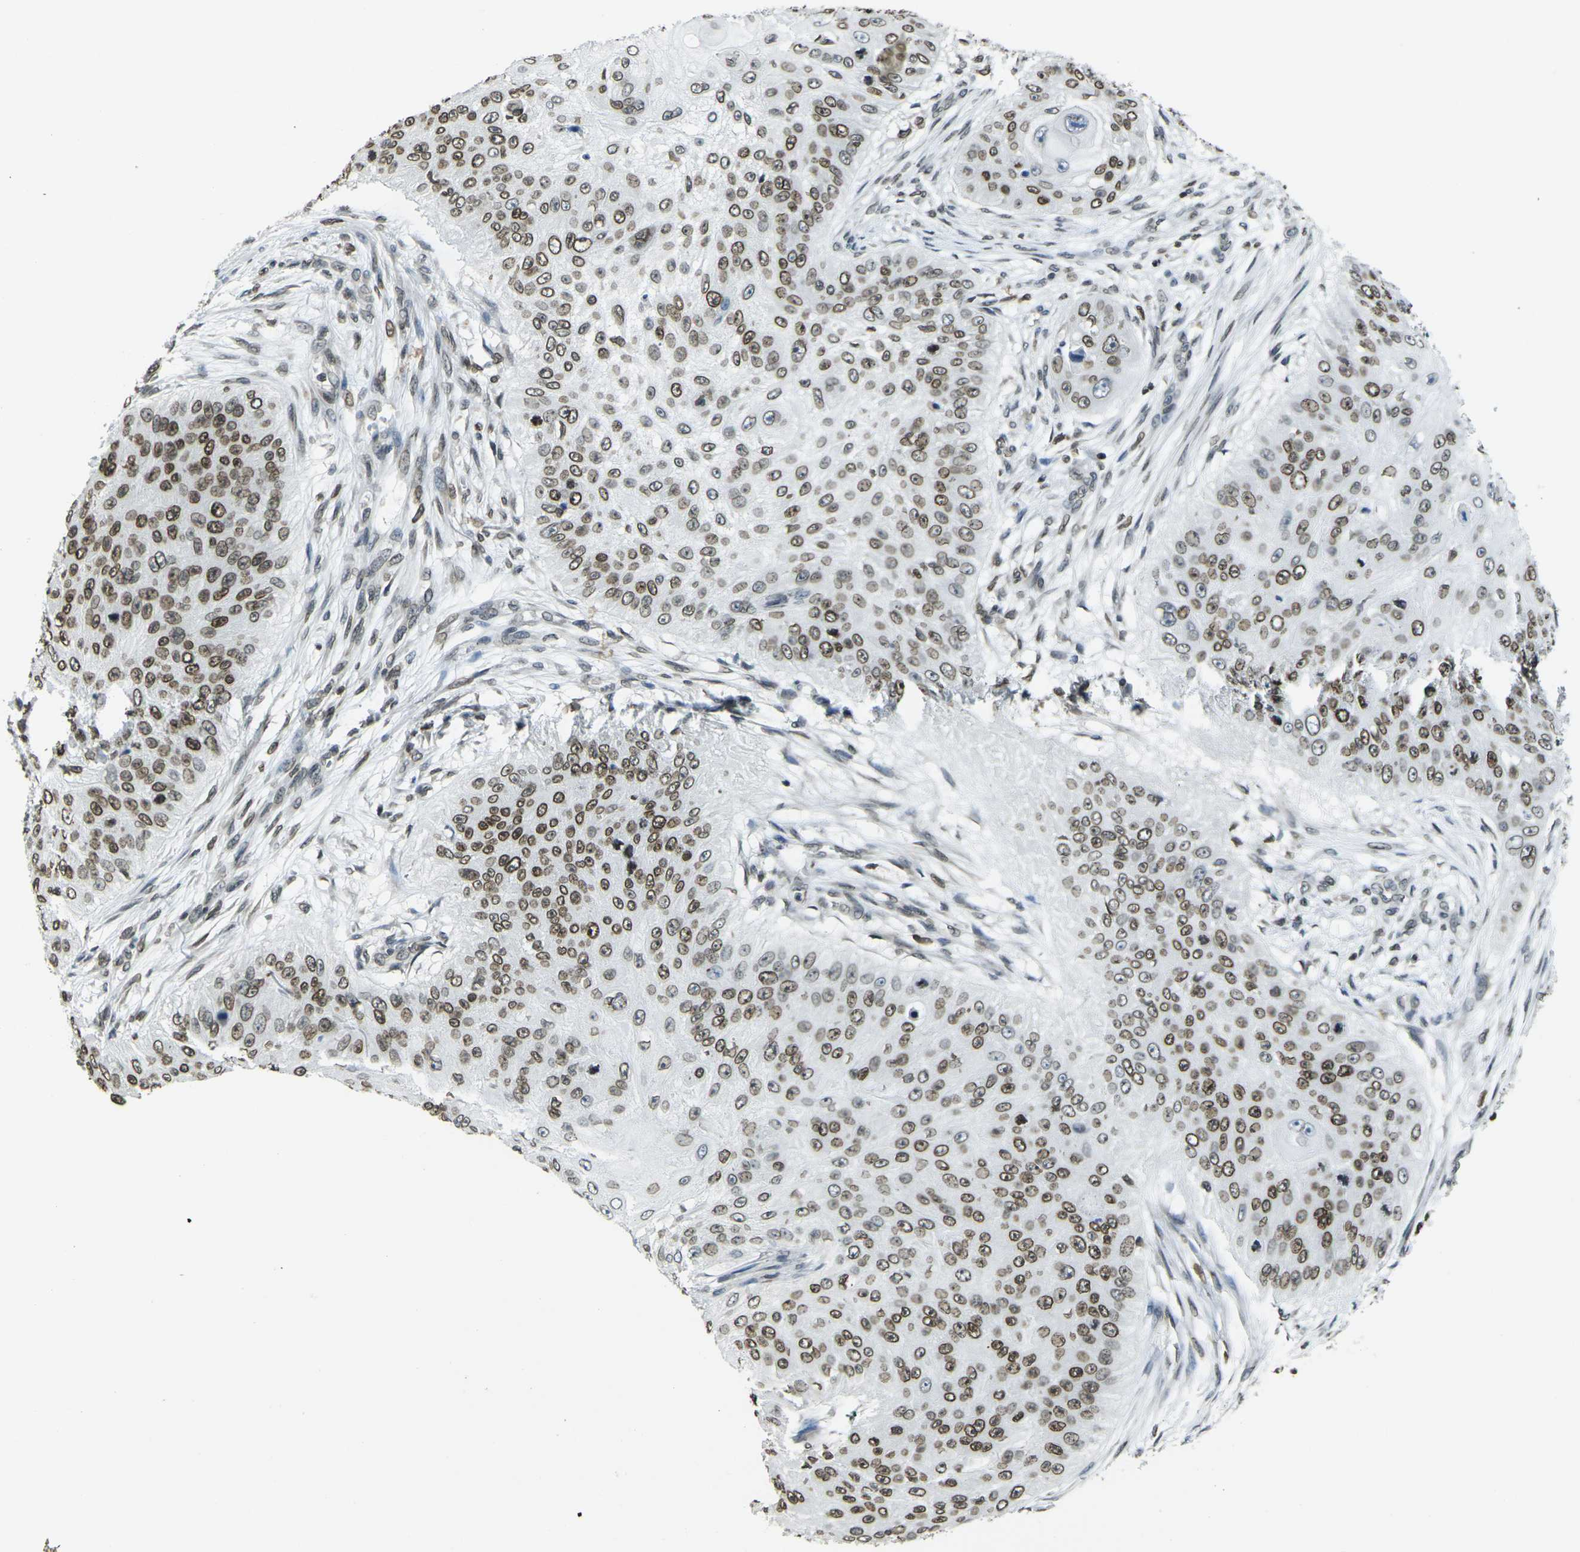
{"staining": {"intensity": "moderate", "quantity": ">75%", "location": "cytoplasmic/membranous,nuclear"}, "tissue": "skin cancer", "cell_type": "Tumor cells", "image_type": "cancer", "snomed": [{"axis": "morphology", "description": "Squamous cell carcinoma, NOS"}, {"axis": "topography", "description": "Skin"}], "caption": "Moderate cytoplasmic/membranous and nuclear positivity is identified in about >75% of tumor cells in skin cancer.", "gene": "BRDT", "patient": {"sex": "female", "age": 80}}